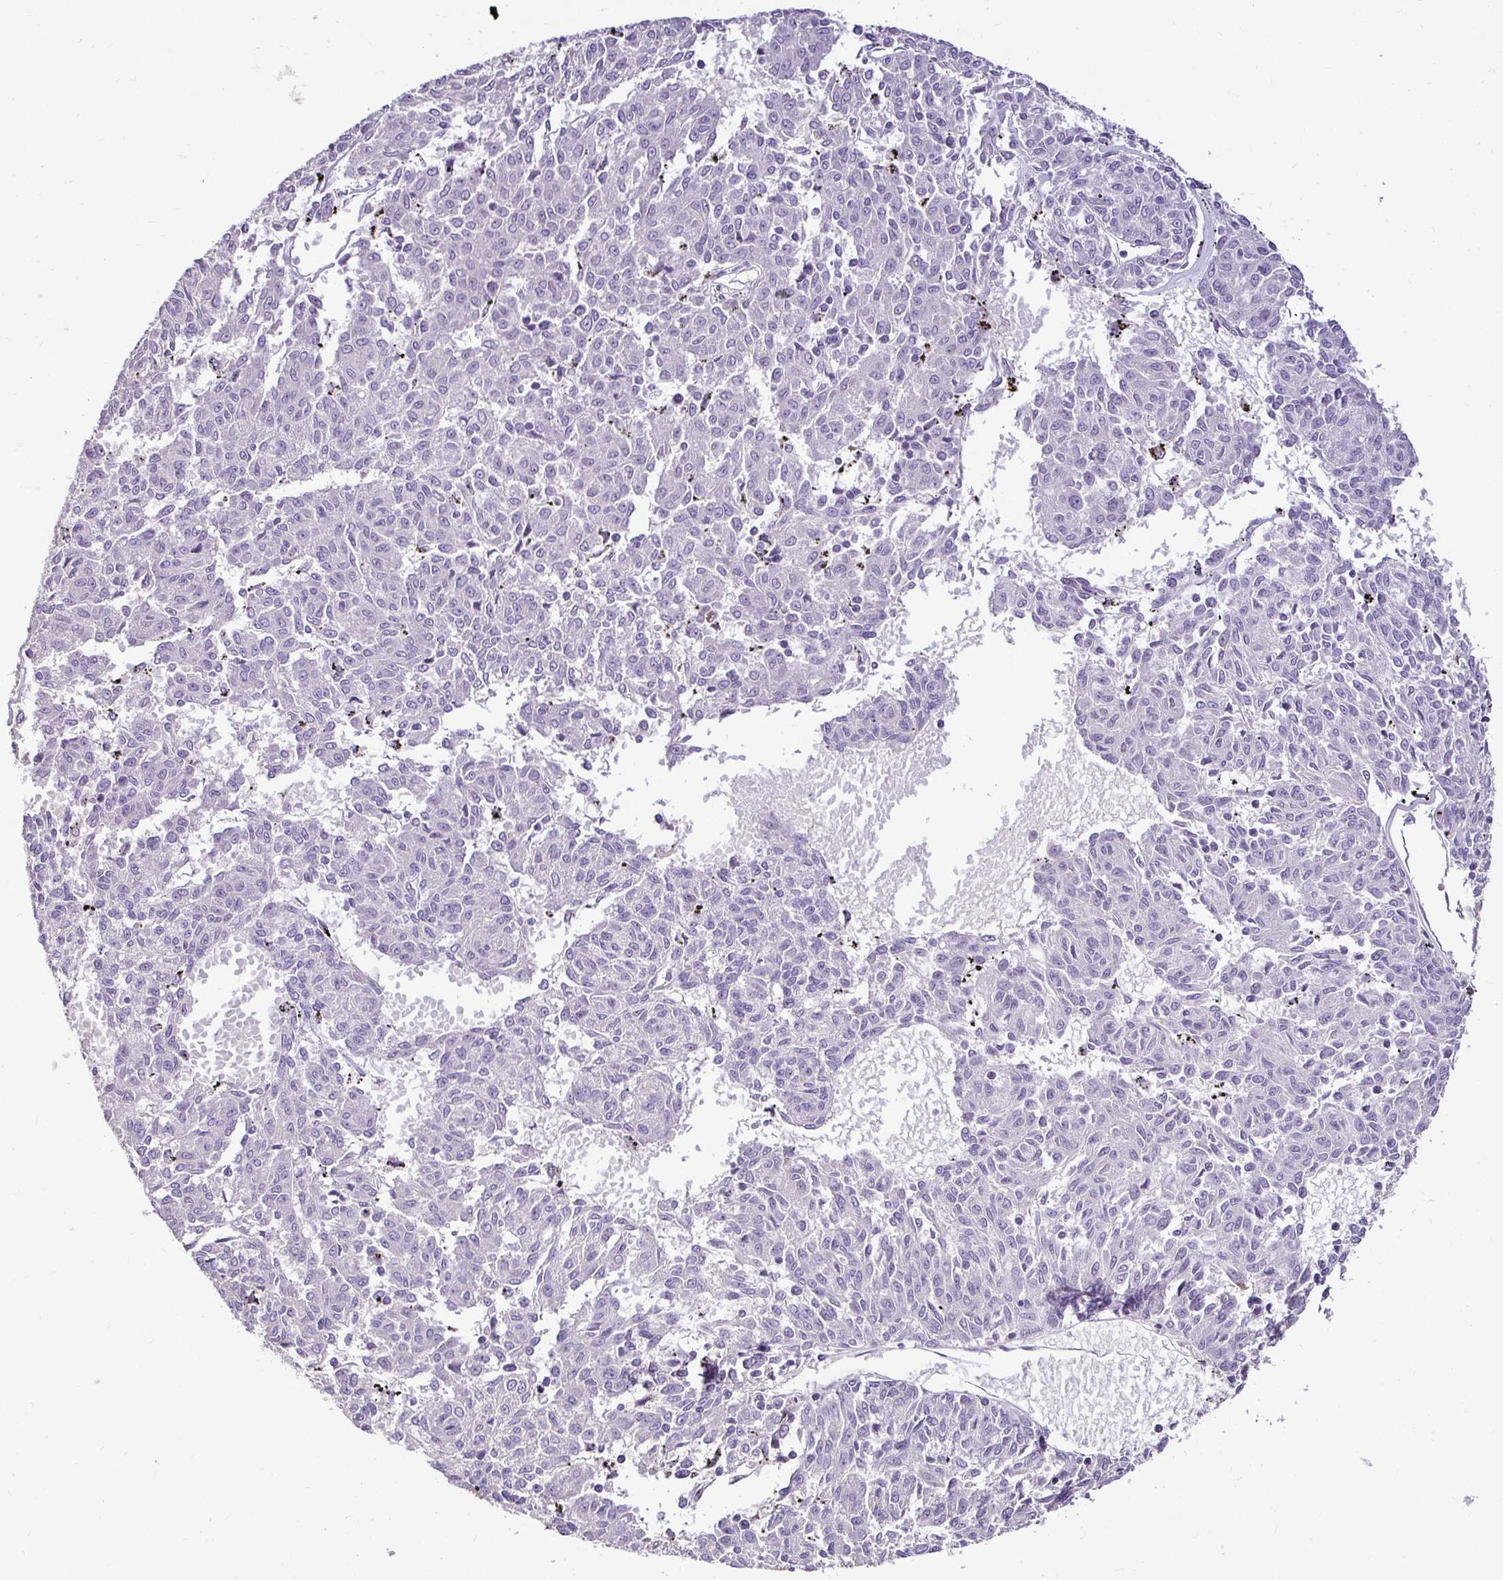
{"staining": {"intensity": "negative", "quantity": "none", "location": "none"}, "tissue": "melanoma", "cell_type": "Tumor cells", "image_type": "cancer", "snomed": [{"axis": "morphology", "description": "Malignant melanoma, NOS"}, {"axis": "topography", "description": "Skin"}], "caption": "This photomicrograph is of malignant melanoma stained with immunohistochemistry (IHC) to label a protein in brown with the nuclei are counter-stained blue. There is no expression in tumor cells.", "gene": "KIAA1210", "patient": {"sex": "female", "age": 72}}